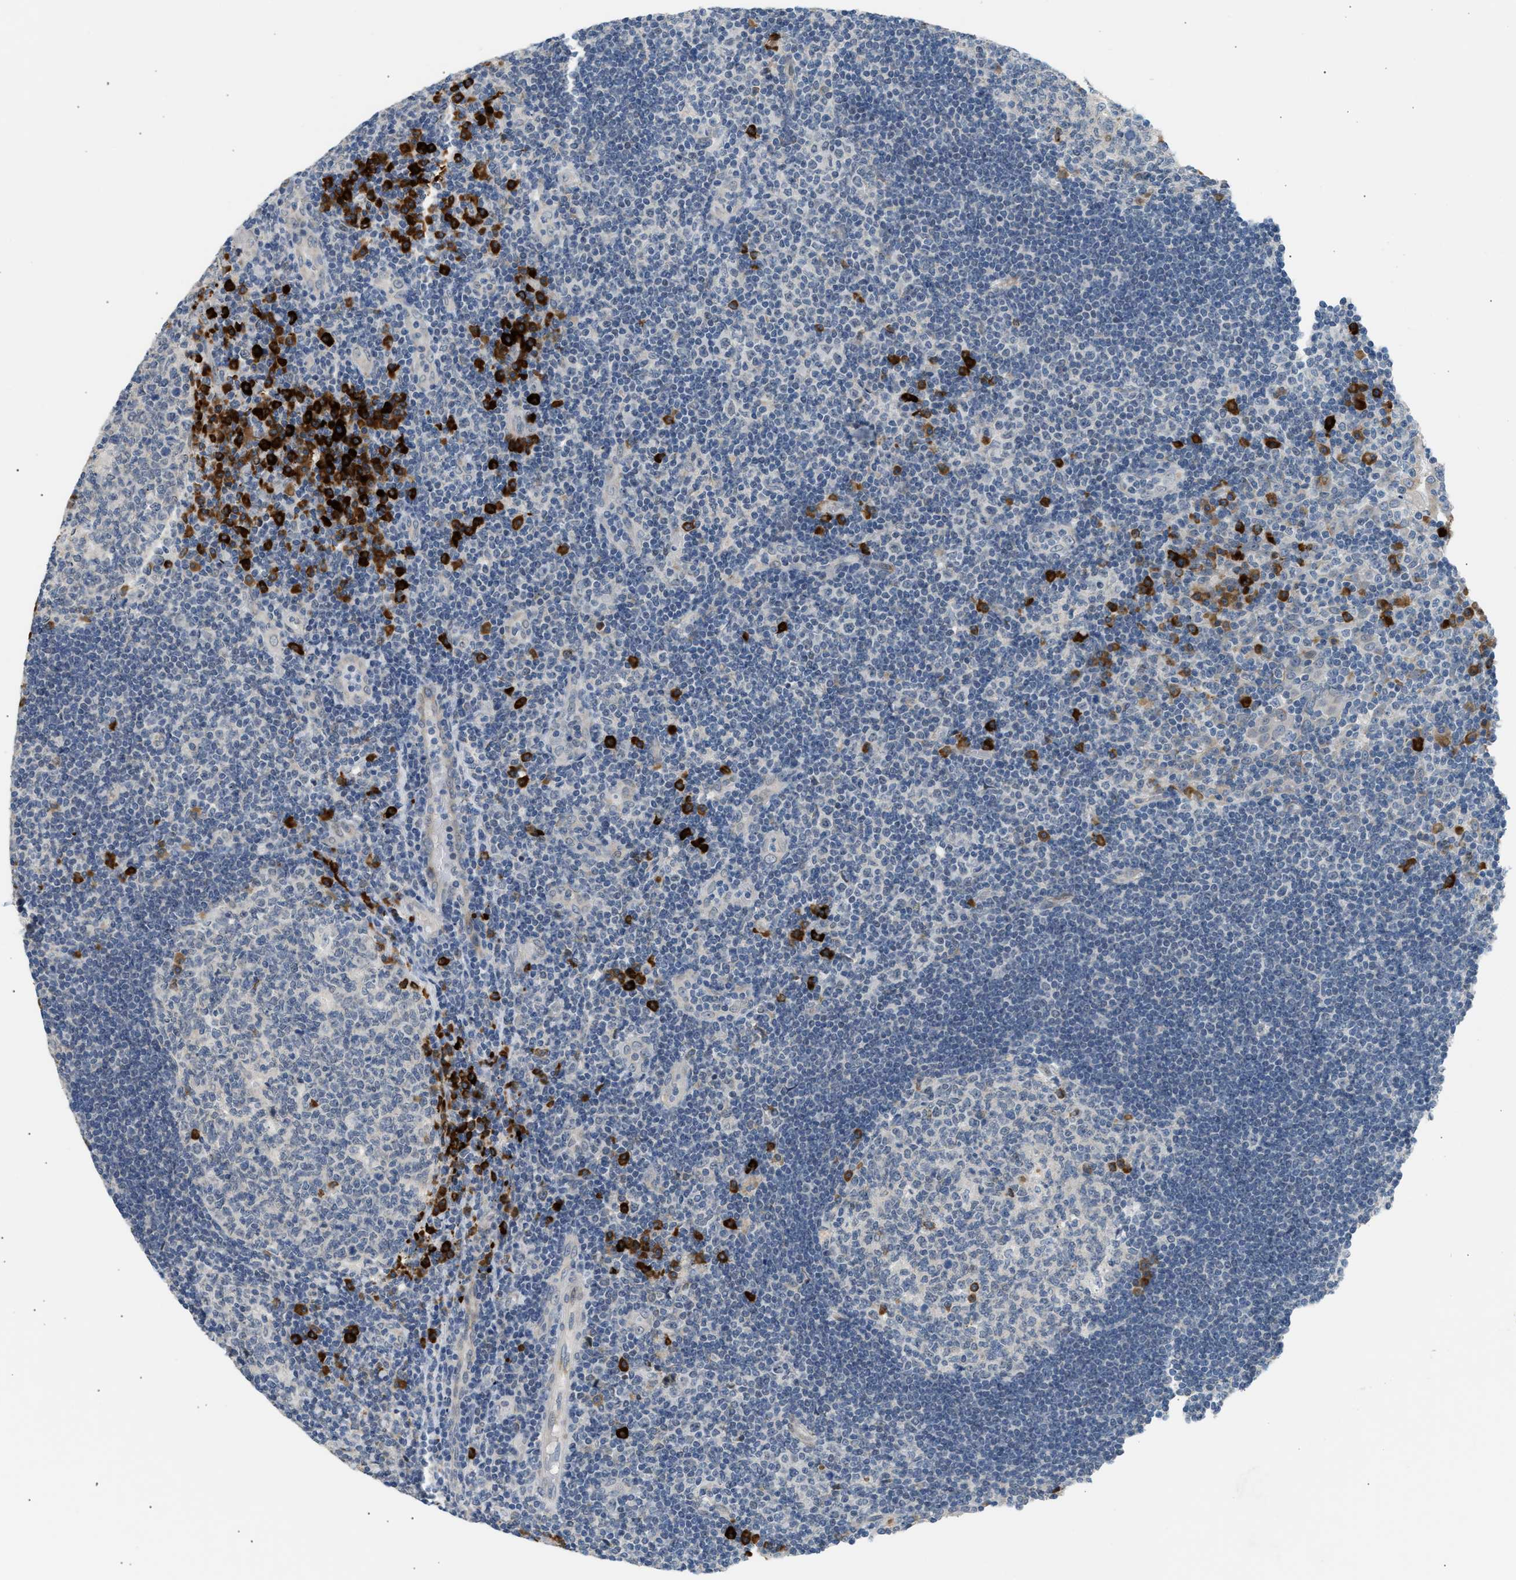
{"staining": {"intensity": "strong", "quantity": "<25%", "location": "cytoplasmic/membranous"}, "tissue": "tonsil", "cell_type": "Germinal center cells", "image_type": "normal", "snomed": [{"axis": "morphology", "description": "Normal tissue, NOS"}, {"axis": "topography", "description": "Tonsil"}], "caption": "Germinal center cells reveal medium levels of strong cytoplasmic/membranous staining in about <25% of cells in unremarkable tonsil. (DAB (3,3'-diaminobenzidine) IHC, brown staining for protein, blue staining for nuclei).", "gene": "KCNC2", "patient": {"sex": "female", "age": 40}}